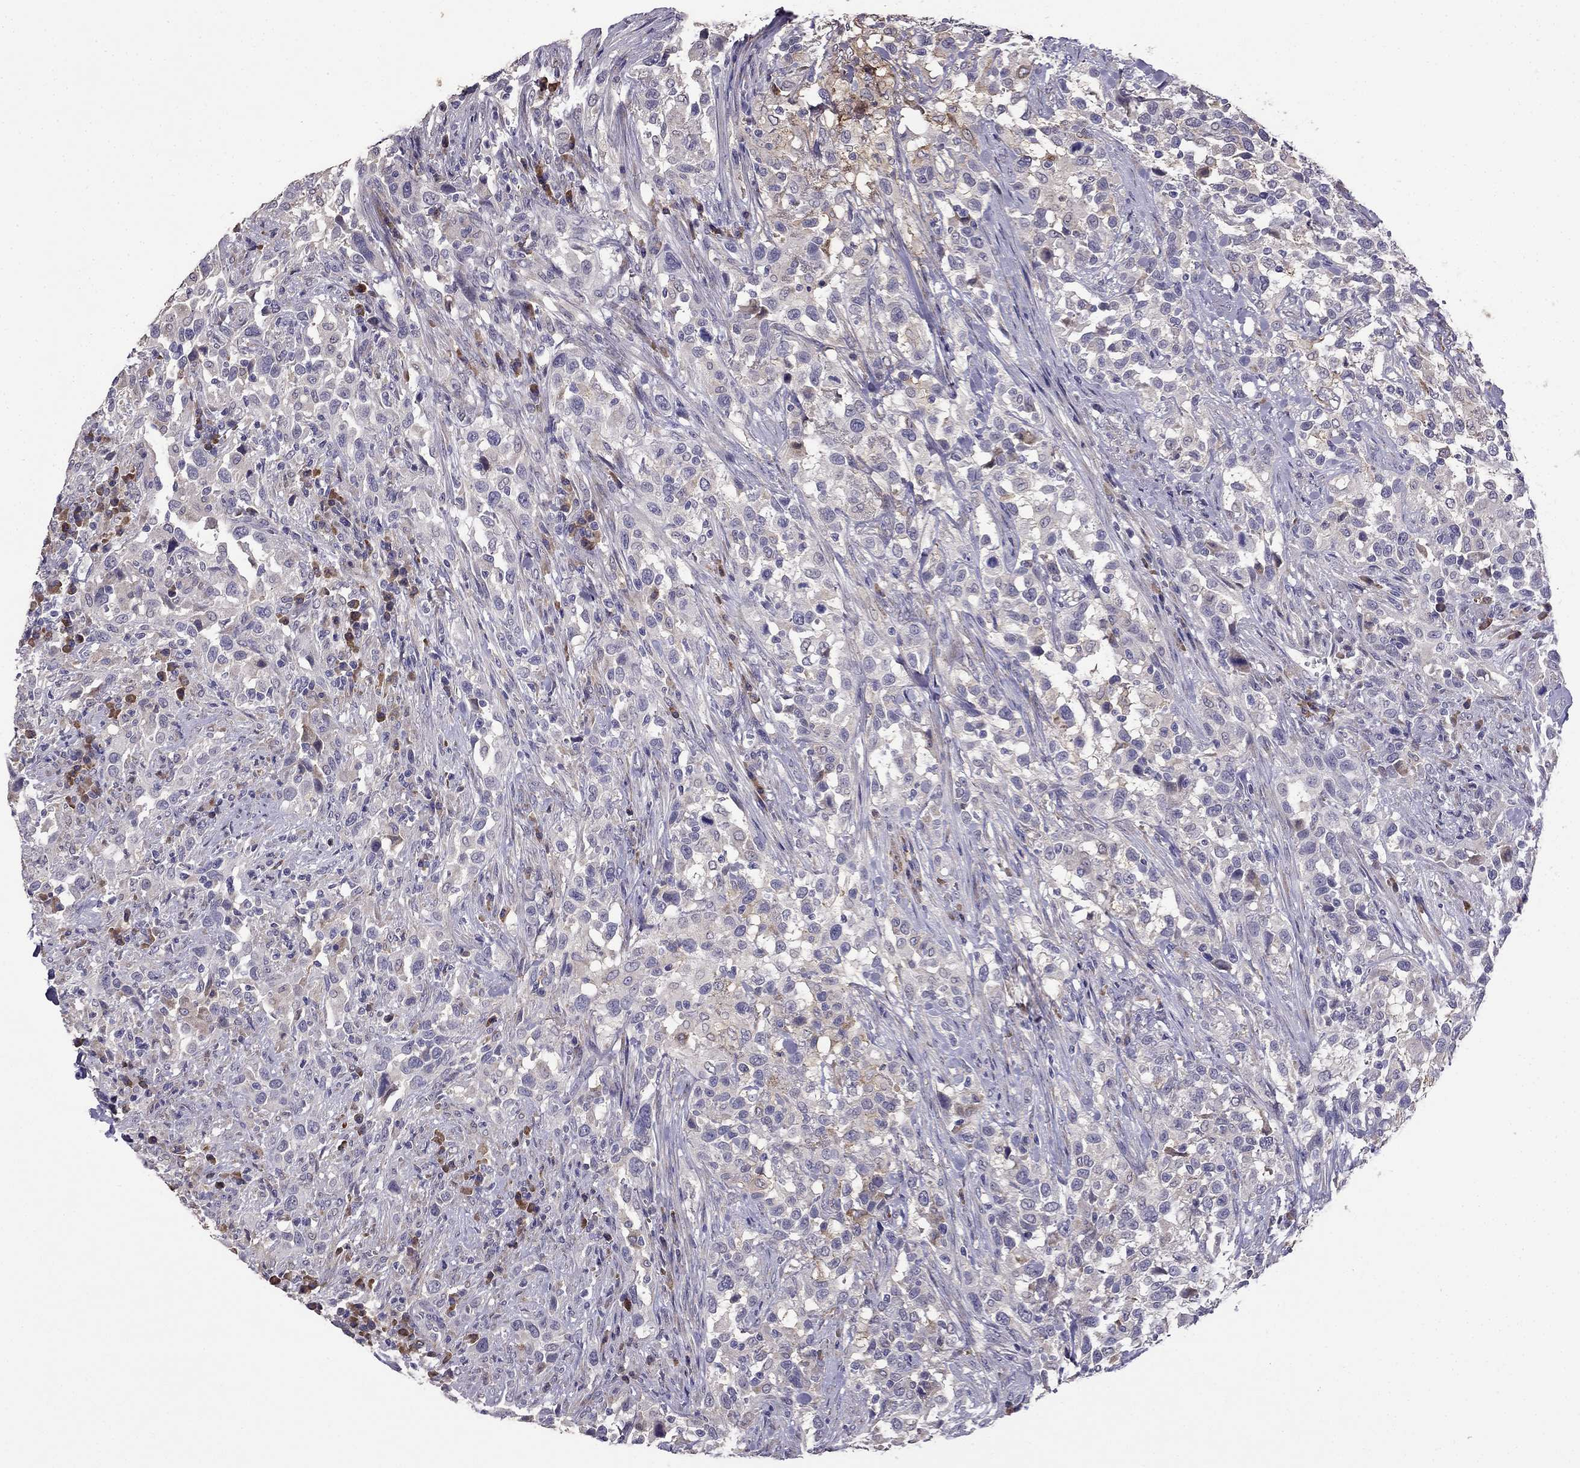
{"staining": {"intensity": "weak", "quantity": "<25%", "location": "cytoplasmic/membranous"}, "tissue": "urothelial cancer", "cell_type": "Tumor cells", "image_type": "cancer", "snomed": [{"axis": "morphology", "description": "Urothelial carcinoma, NOS"}, {"axis": "morphology", "description": "Urothelial carcinoma, High grade"}, {"axis": "topography", "description": "Urinary bladder"}], "caption": "Tumor cells show no significant protein positivity in transitional cell carcinoma. (Stains: DAB IHC with hematoxylin counter stain, Microscopy: brightfield microscopy at high magnification).", "gene": "CDH9", "patient": {"sex": "female", "age": 64}}